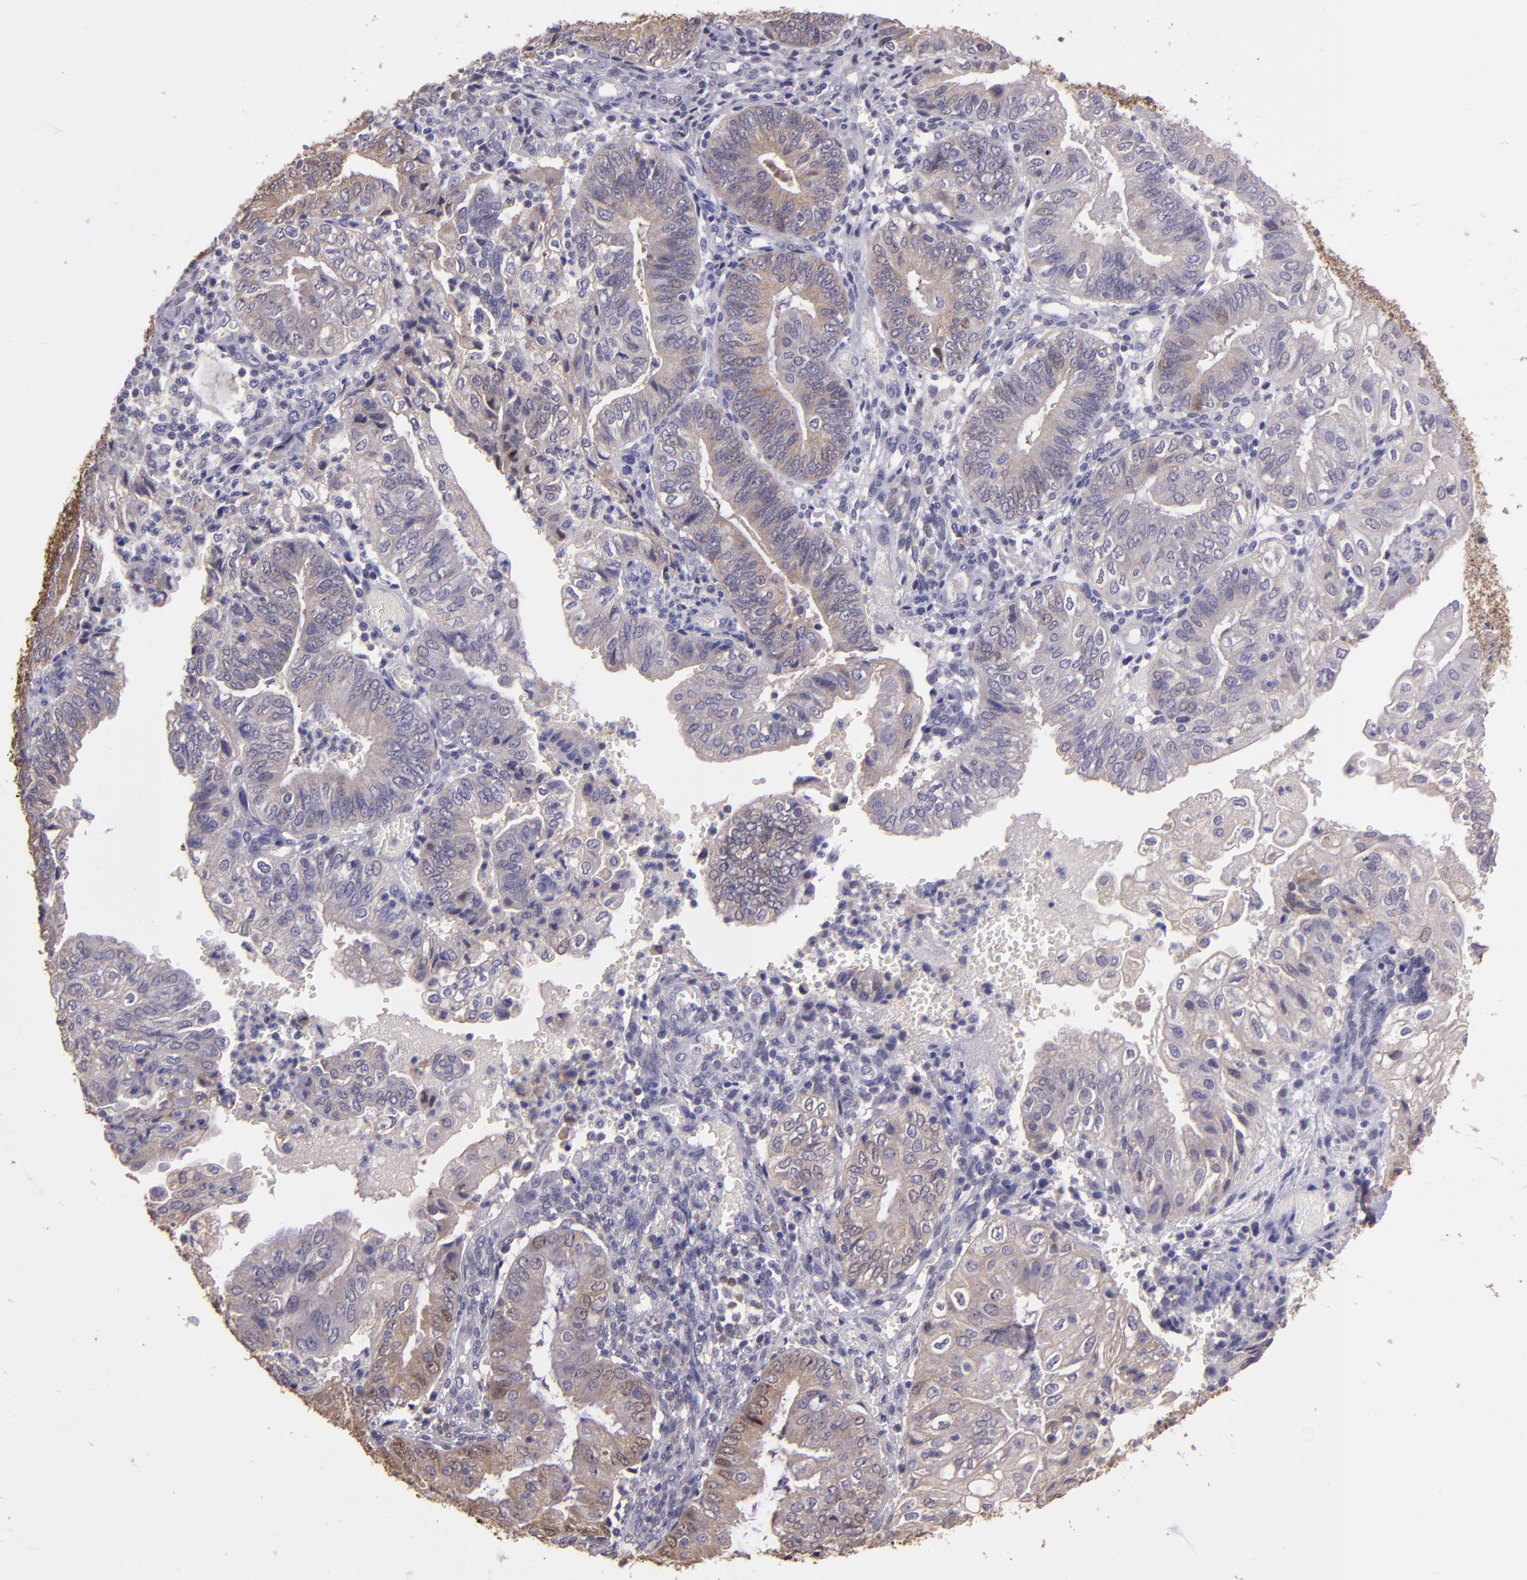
{"staining": {"intensity": "weak", "quantity": "25%-75%", "location": "cytoplasmic/membranous"}, "tissue": "endometrial cancer", "cell_type": "Tumor cells", "image_type": "cancer", "snomed": [{"axis": "morphology", "description": "Adenocarcinoma, NOS"}, {"axis": "topography", "description": "Endometrium"}], "caption": "Immunohistochemistry (IHC) (DAB) staining of endometrial adenocarcinoma shows weak cytoplasmic/membranous protein expression in approximately 25%-75% of tumor cells.", "gene": "PAPPA", "patient": {"sex": "female", "age": 55}}